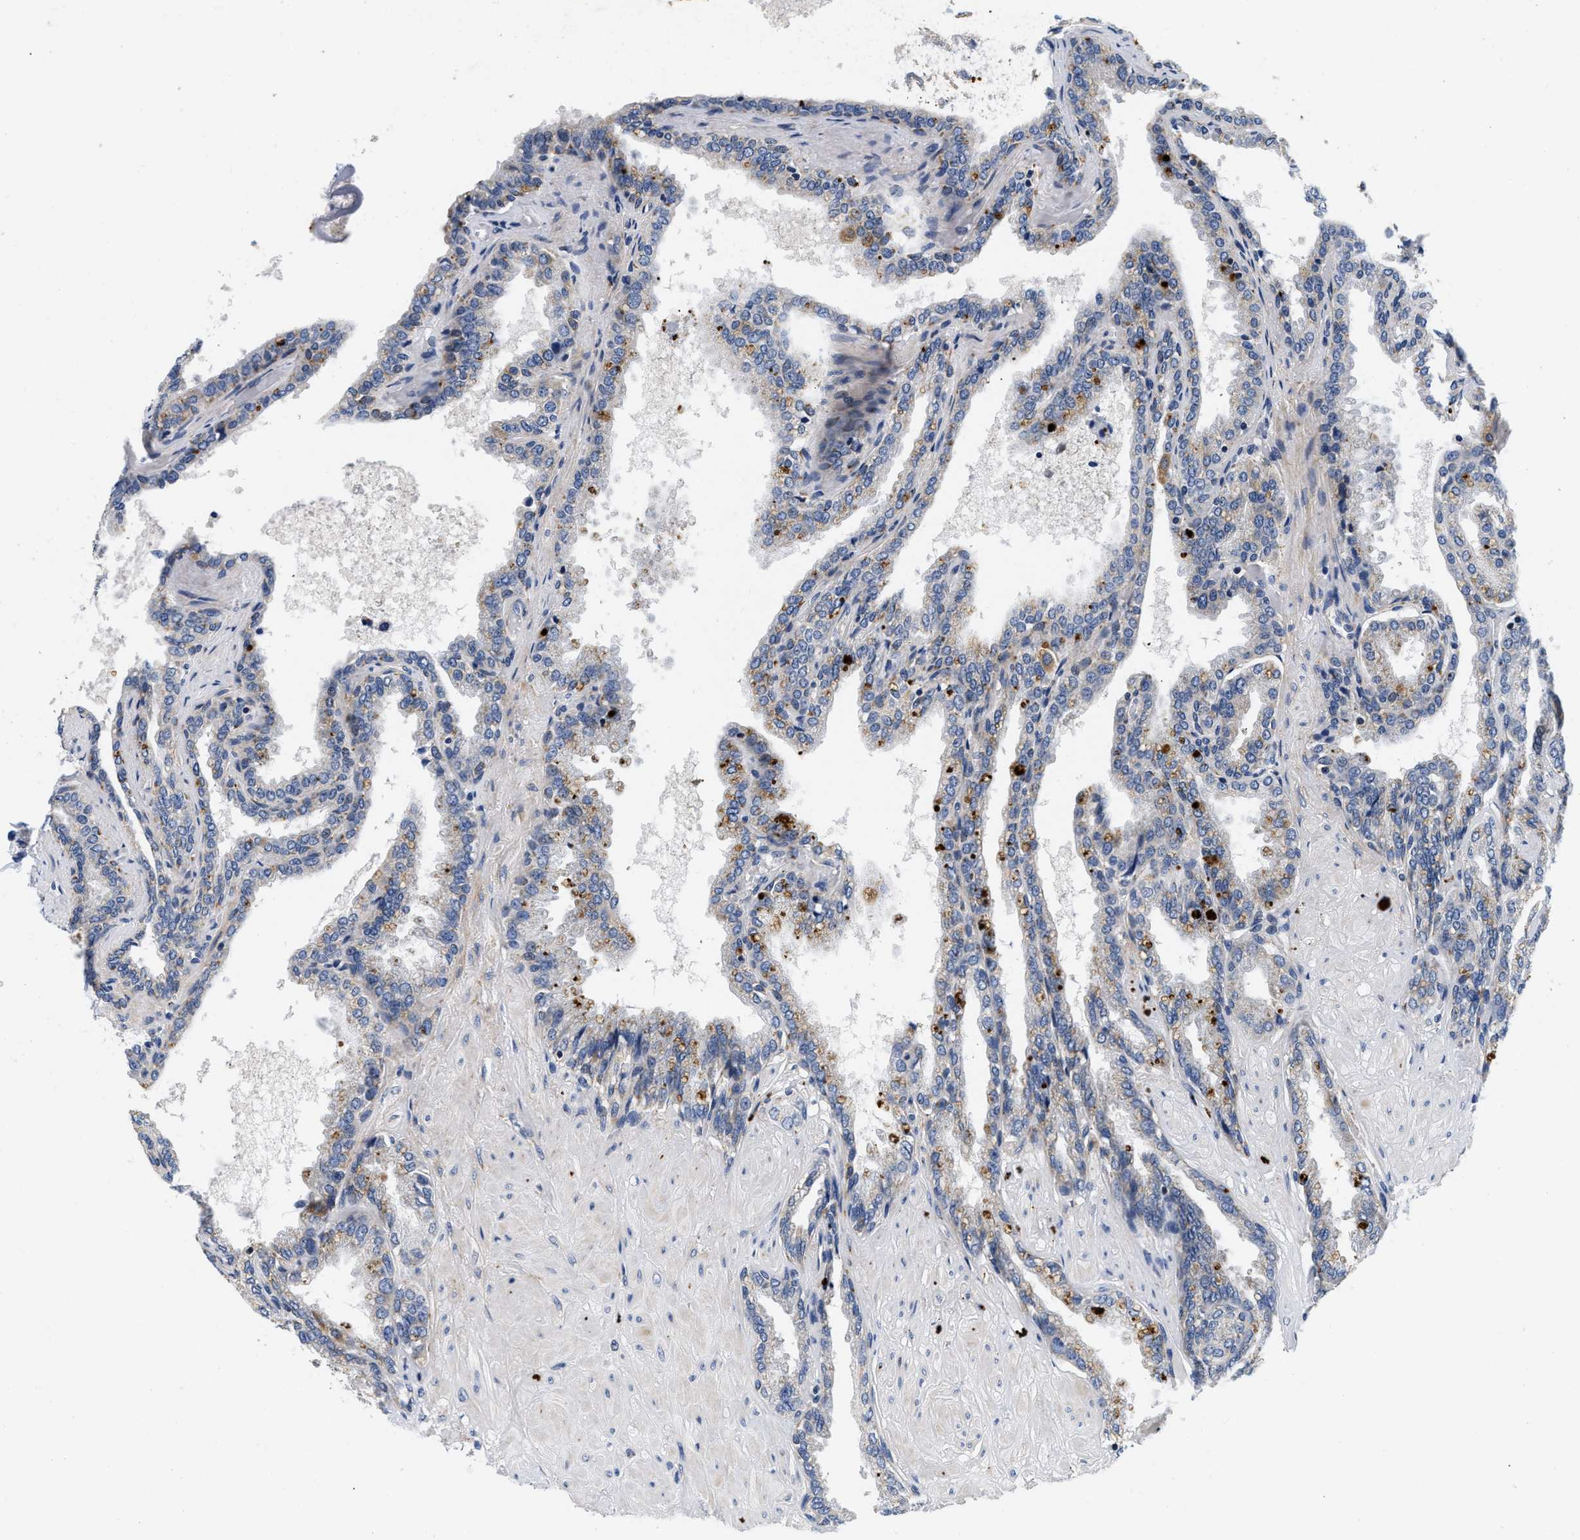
{"staining": {"intensity": "moderate", "quantity": "25%-75%", "location": "cytoplasmic/membranous"}, "tissue": "seminal vesicle", "cell_type": "Glandular cells", "image_type": "normal", "snomed": [{"axis": "morphology", "description": "Normal tissue, NOS"}, {"axis": "topography", "description": "Seminal veicle"}], "caption": "The micrograph displays immunohistochemical staining of normal seminal vesicle. There is moderate cytoplasmic/membranous staining is identified in about 25%-75% of glandular cells.", "gene": "PDP1", "patient": {"sex": "male", "age": 46}}